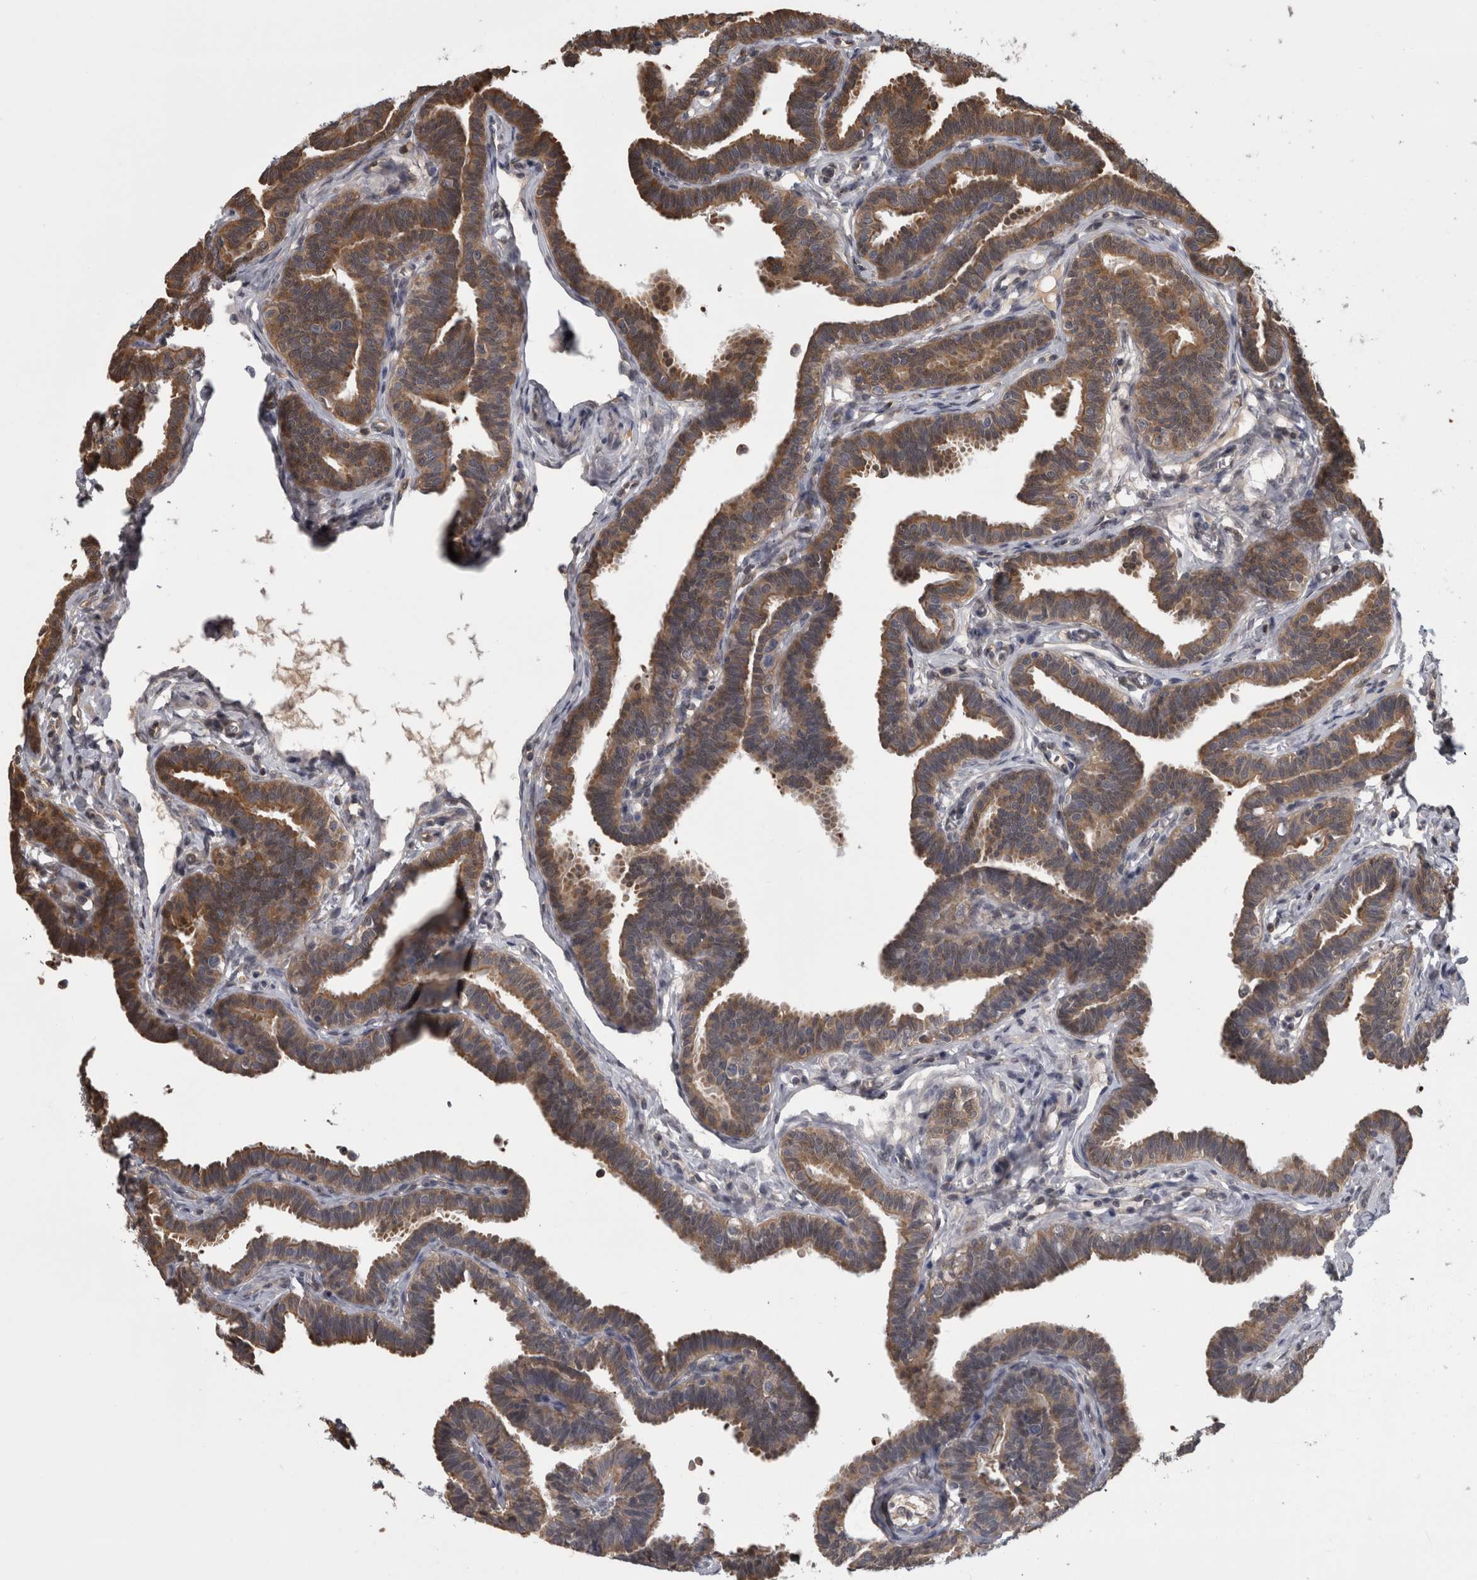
{"staining": {"intensity": "moderate", "quantity": ">75%", "location": "cytoplasmic/membranous"}, "tissue": "fallopian tube", "cell_type": "Glandular cells", "image_type": "normal", "snomed": [{"axis": "morphology", "description": "Normal tissue, NOS"}, {"axis": "topography", "description": "Fallopian tube"}, {"axis": "topography", "description": "Ovary"}], "caption": "Immunohistochemical staining of unremarkable fallopian tube shows medium levels of moderate cytoplasmic/membranous positivity in about >75% of glandular cells. (DAB (3,3'-diaminobenzidine) IHC, brown staining for protein, blue staining for nuclei).", "gene": "APRT", "patient": {"sex": "female", "age": 23}}